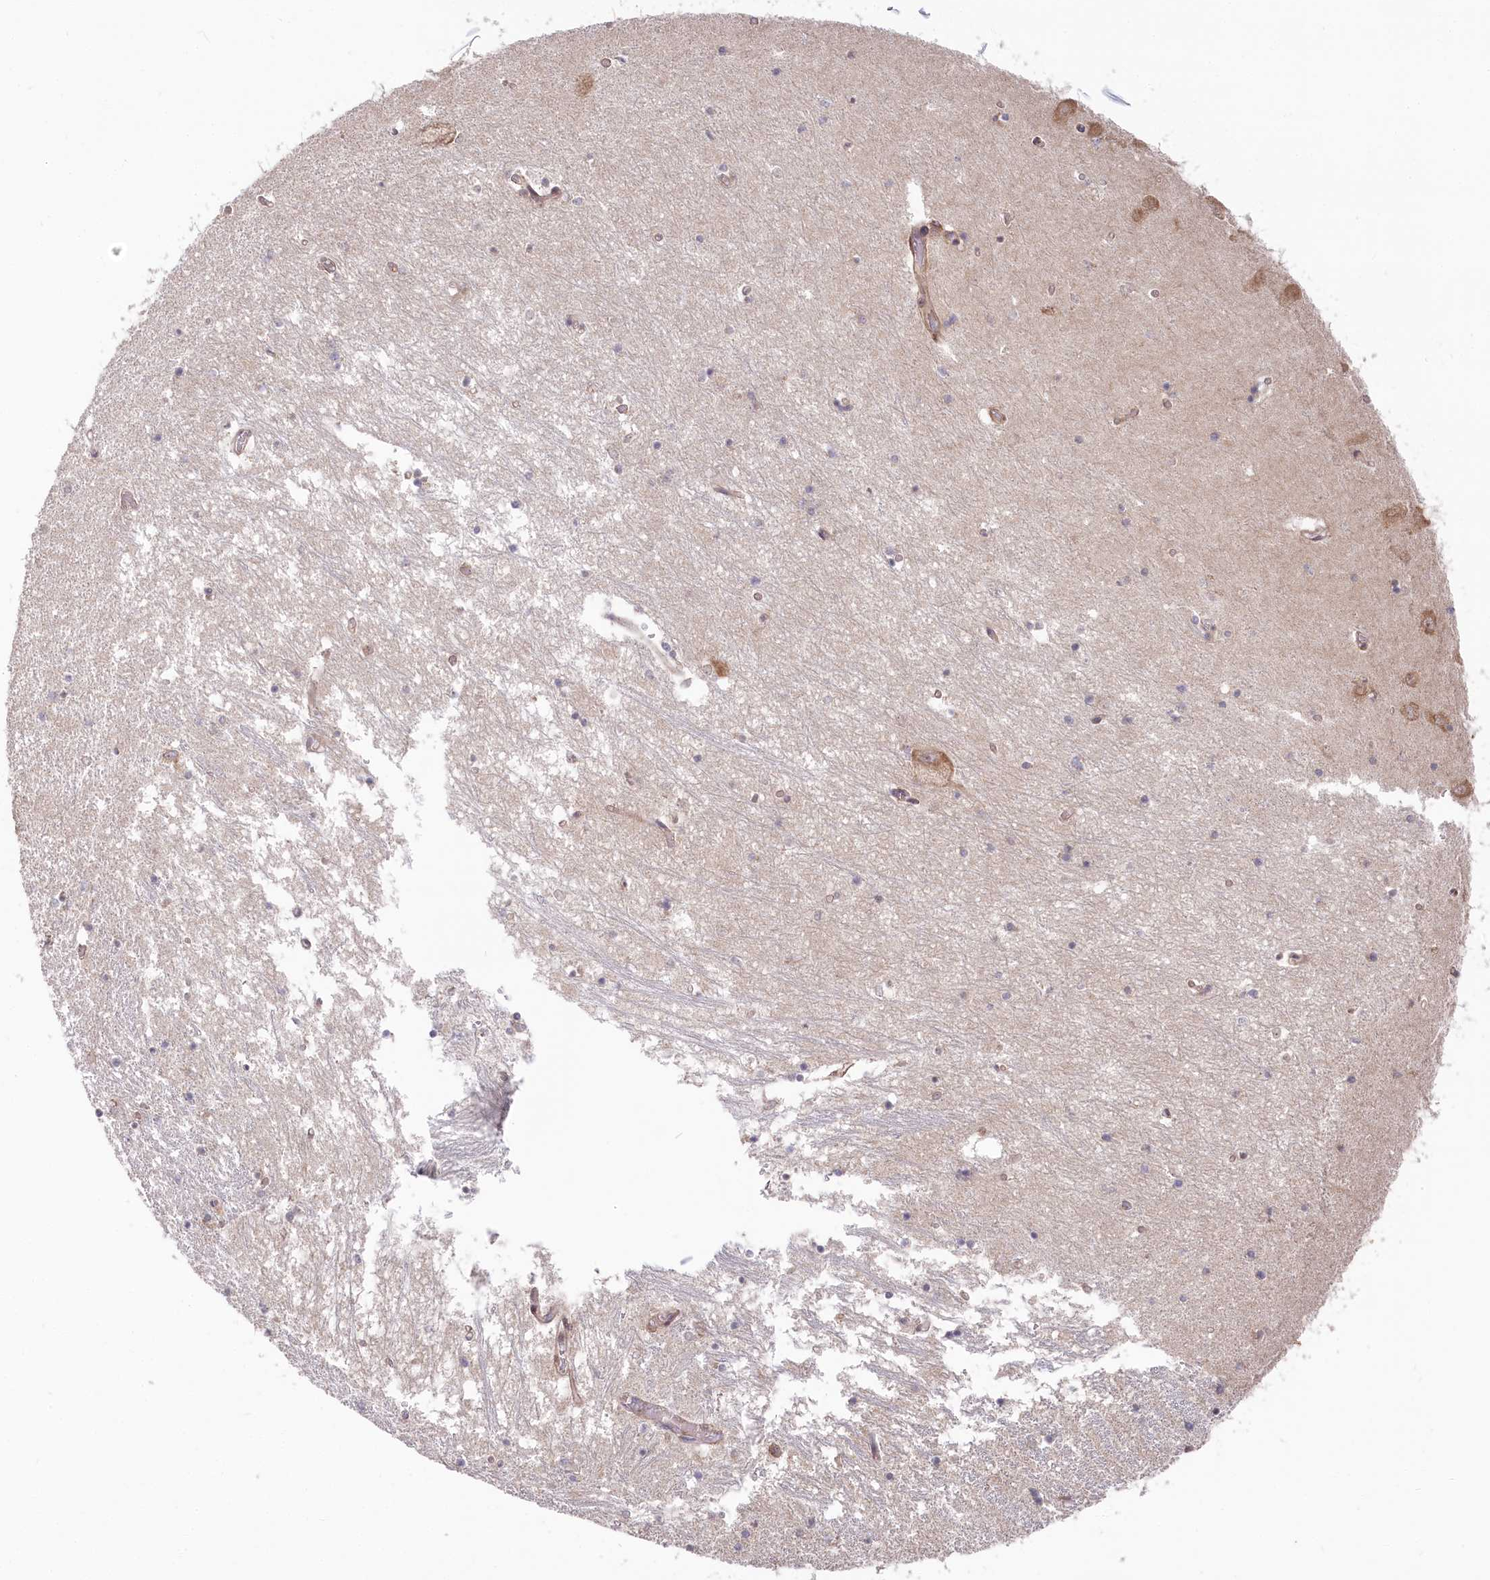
{"staining": {"intensity": "negative", "quantity": "none", "location": "none"}, "tissue": "hippocampus", "cell_type": "Glial cells", "image_type": "normal", "snomed": [{"axis": "morphology", "description": "Normal tissue, NOS"}, {"axis": "topography", "description": "Hippocampus"}], "caption": "IHC histopathology image of unremarkable hippocampus stained for a protein (brown), which exhibits no expression in glial cells. Brightfield microscopy of IHC stained with DAB (3,3'-diaminobenzidine) (brown) and hematoxylin (blue), captured at high magnification.", "gene": "CGGBP1", "patient": {"sex": "male", "age": 70}}